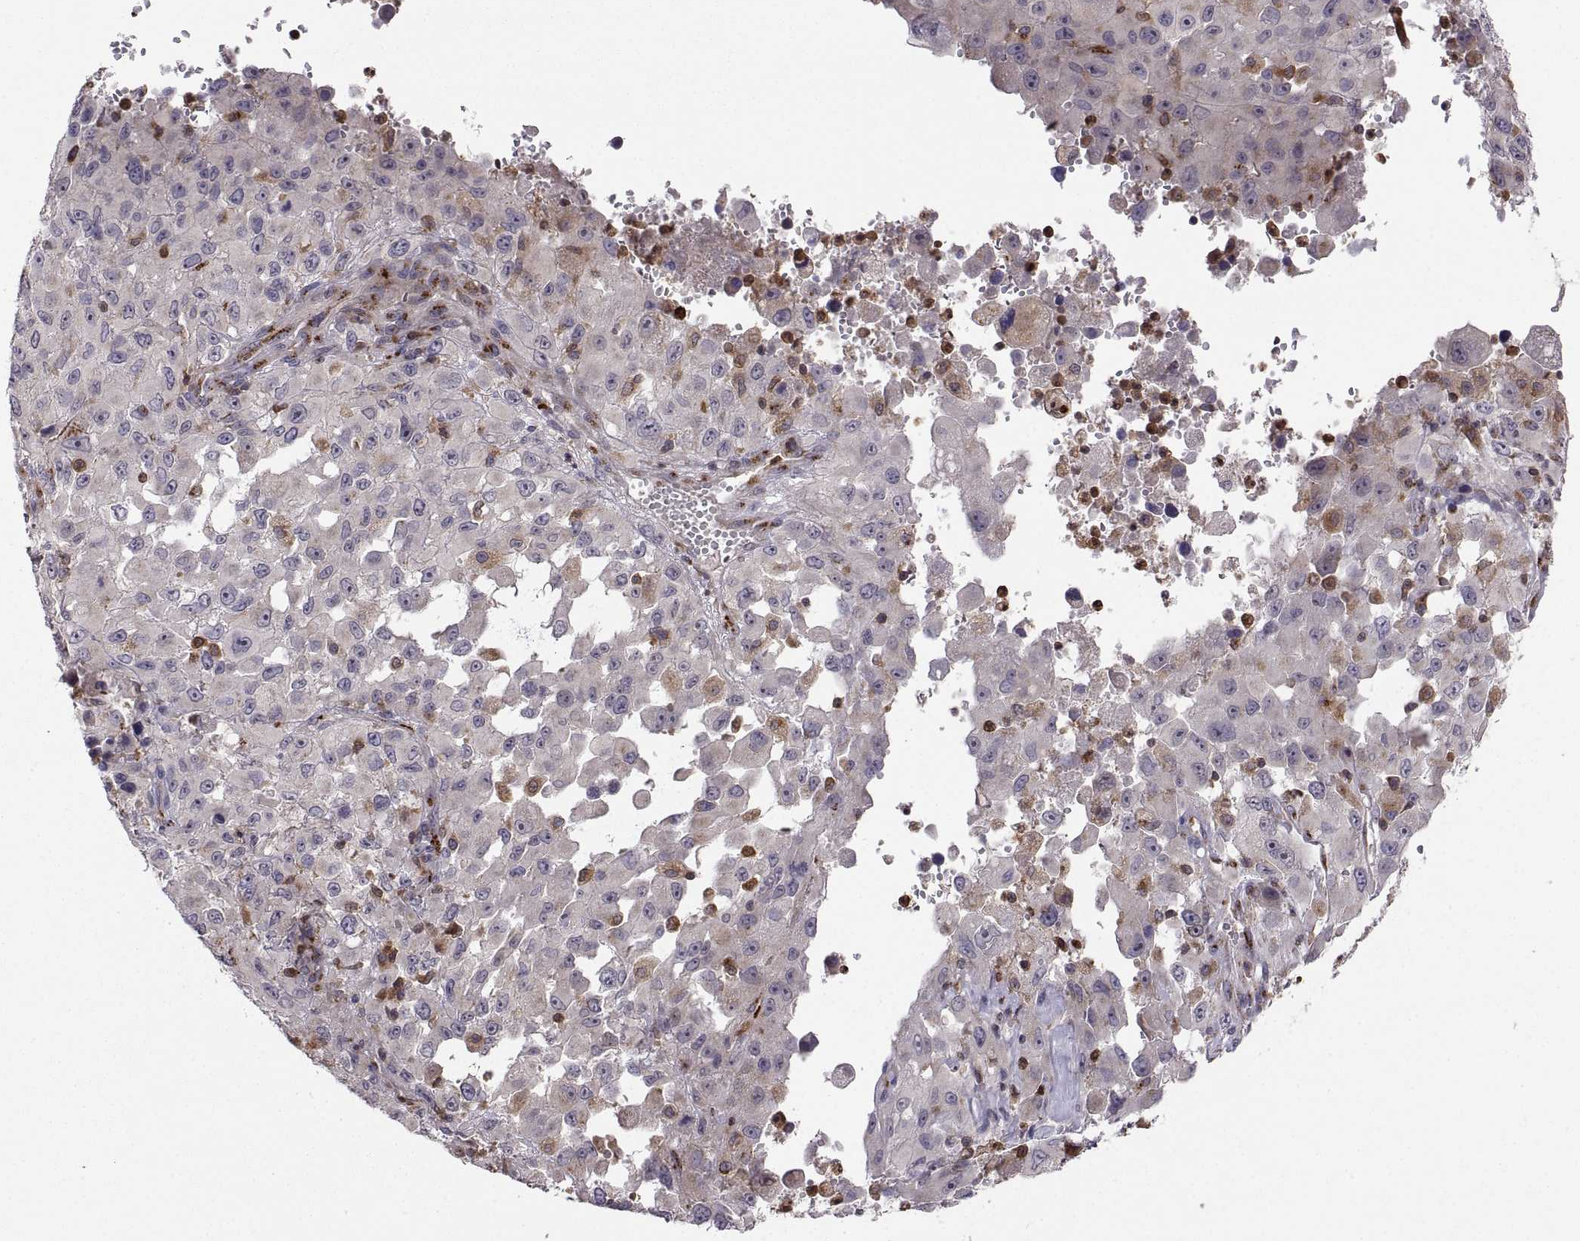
{"staining": {"intensity": "negative", "quantity": "none", "location": "none"}, "tissue": "melanoma", "cell_type": "Tumor cells", "image_type": "cancer", "snomed": [{"axis": "morphology", "description": "Malignant melanoma, Metastatic site"}, {"axis": "topography", "description": "Soft tissue"}], "caption": "Immunohistochemistry micrograph of neoplastic tissue: human malignant melanoma (metastatic site) stained with DAB (3,3'-diaminobenzidine) shows no significant protein positivity in tumor cells.", "gene": "ACAP1", "patient": {"sex": "male", "age": 50}}